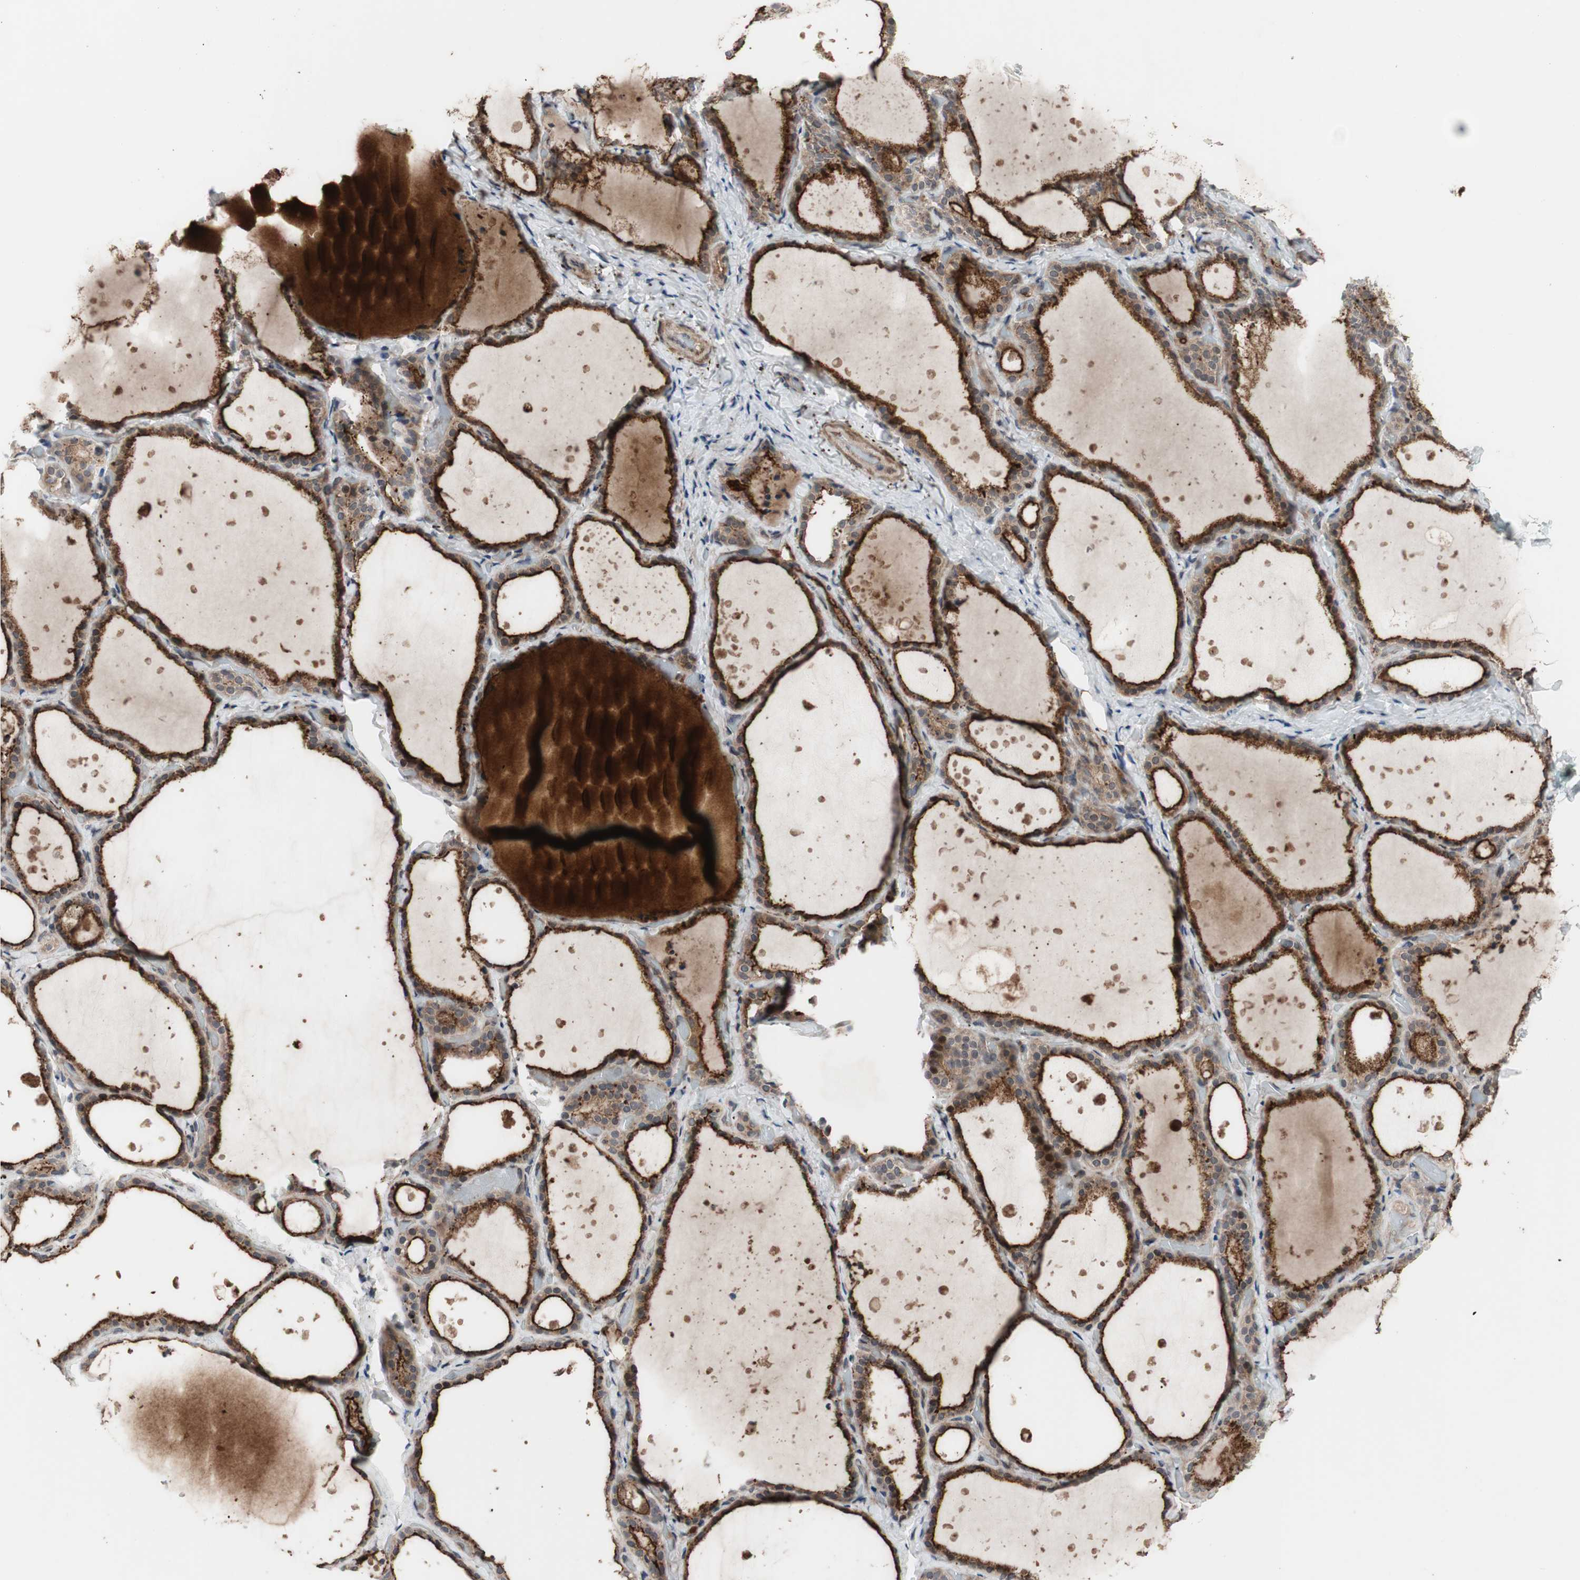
{"staining": {"intensity": "moderate", "quantity": ">75%", "location": "cytoplasmic/membranous"}, "tissue": "thyroid gland", "cell_type": "Glandular cells", "image_type": "normal", "snomed": [{"axis": "morphology", "description": "Normal tissue, NOS"}, {"axis": "topography", "description": "Thyroid gland"}], "caption": "A brown stain shows moderate cytoplasmic/membranous positivity of a protein in glandular cells of unremarkable thyroid gland. (IHC, brightfield microscopy, high magnification).", "gene": "OAZ1", "patient": {"sex": "female", "age": 44}}